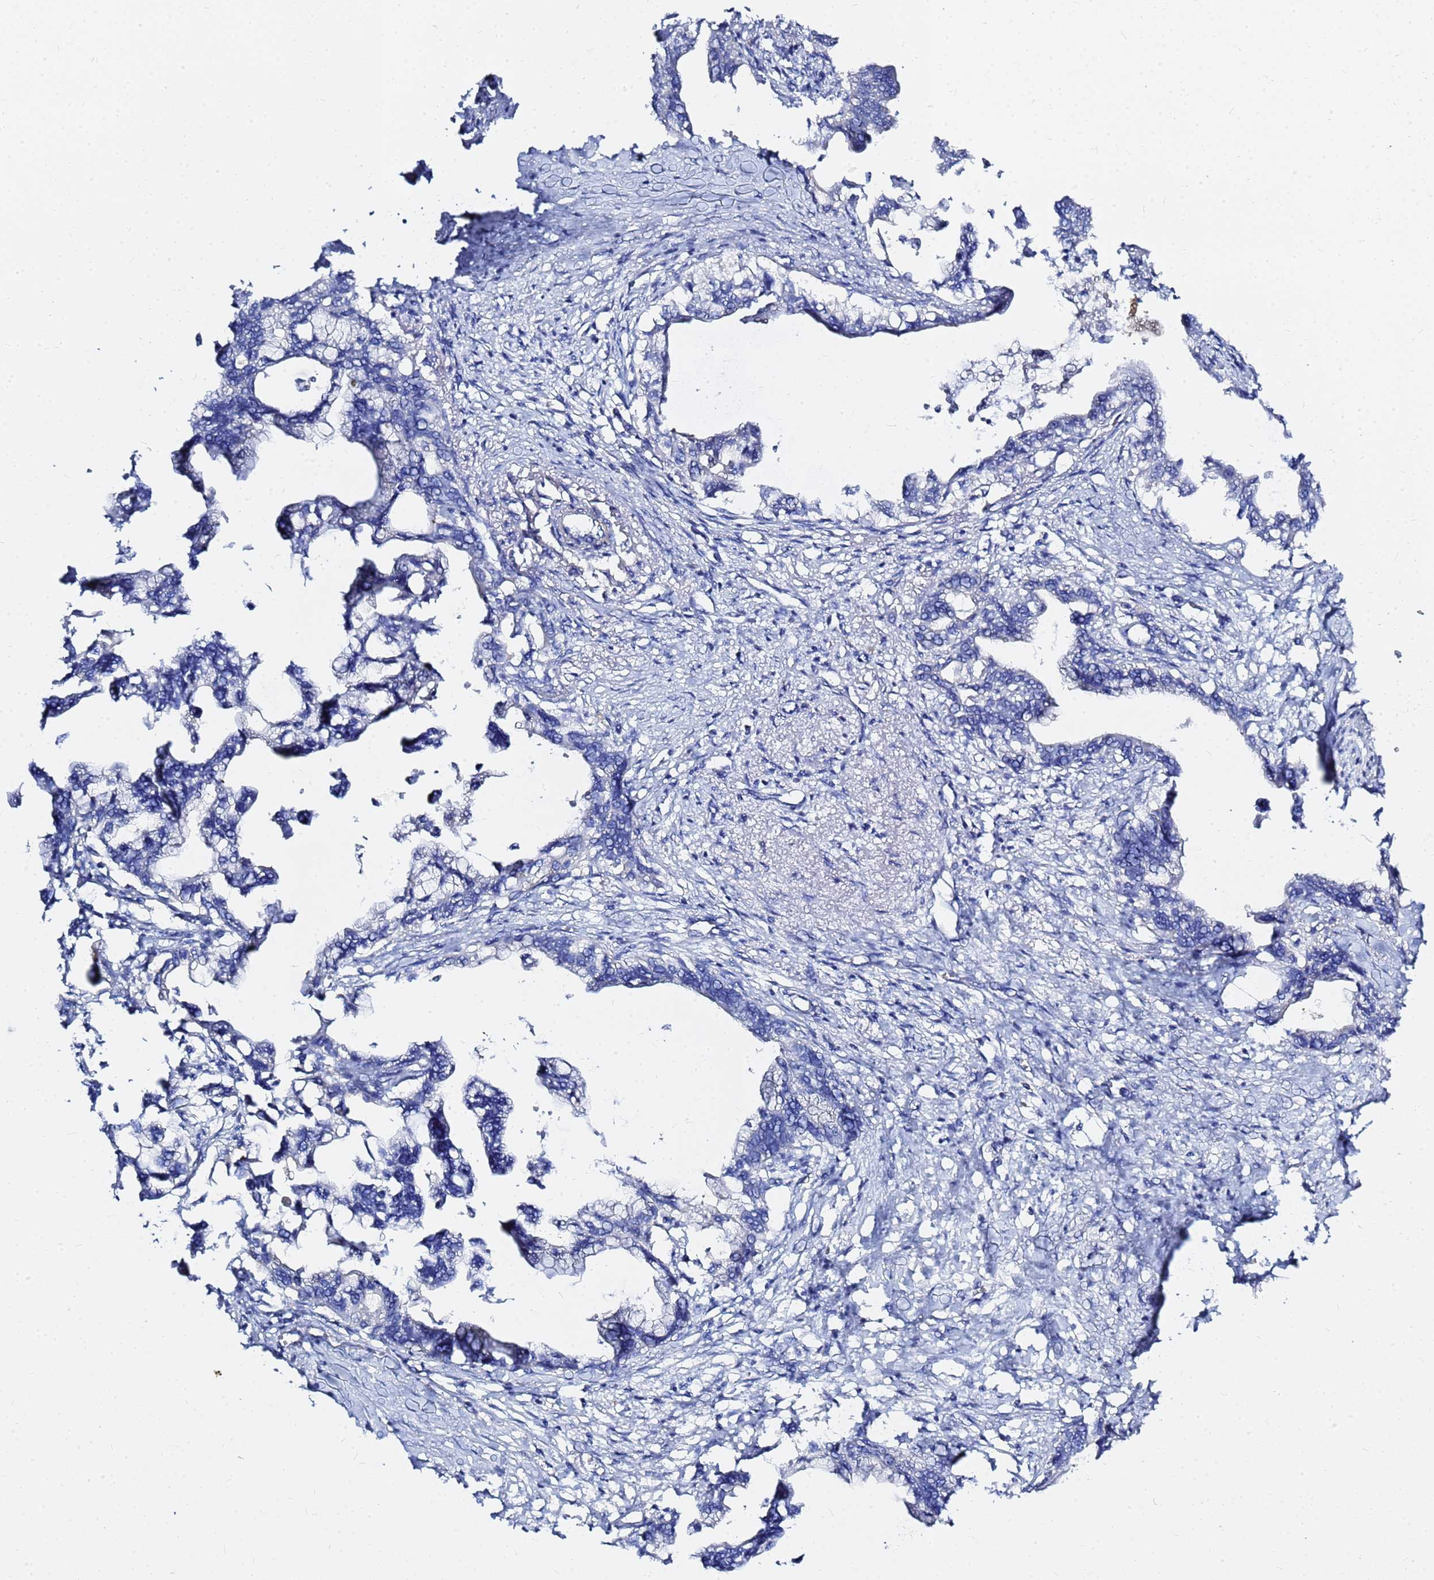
{"staining": {"intensity": "negative", "quantity": "none", "location": "none"}, "tissue": "pancreatic cancer", "cell_type": "Tumor cells", "image_type": "cancer", "snomed": [{"axis": "morphology", "description": "Adenocarcinoma, NOS"}, {"axis": "topography", "description": "Pancreas"}], "caption": "Image shows no protein expression in tumor cells of pancreatic cancer tissue.", "gene": "ZNF552", "patient": {"sex": "female", "age": 83}}